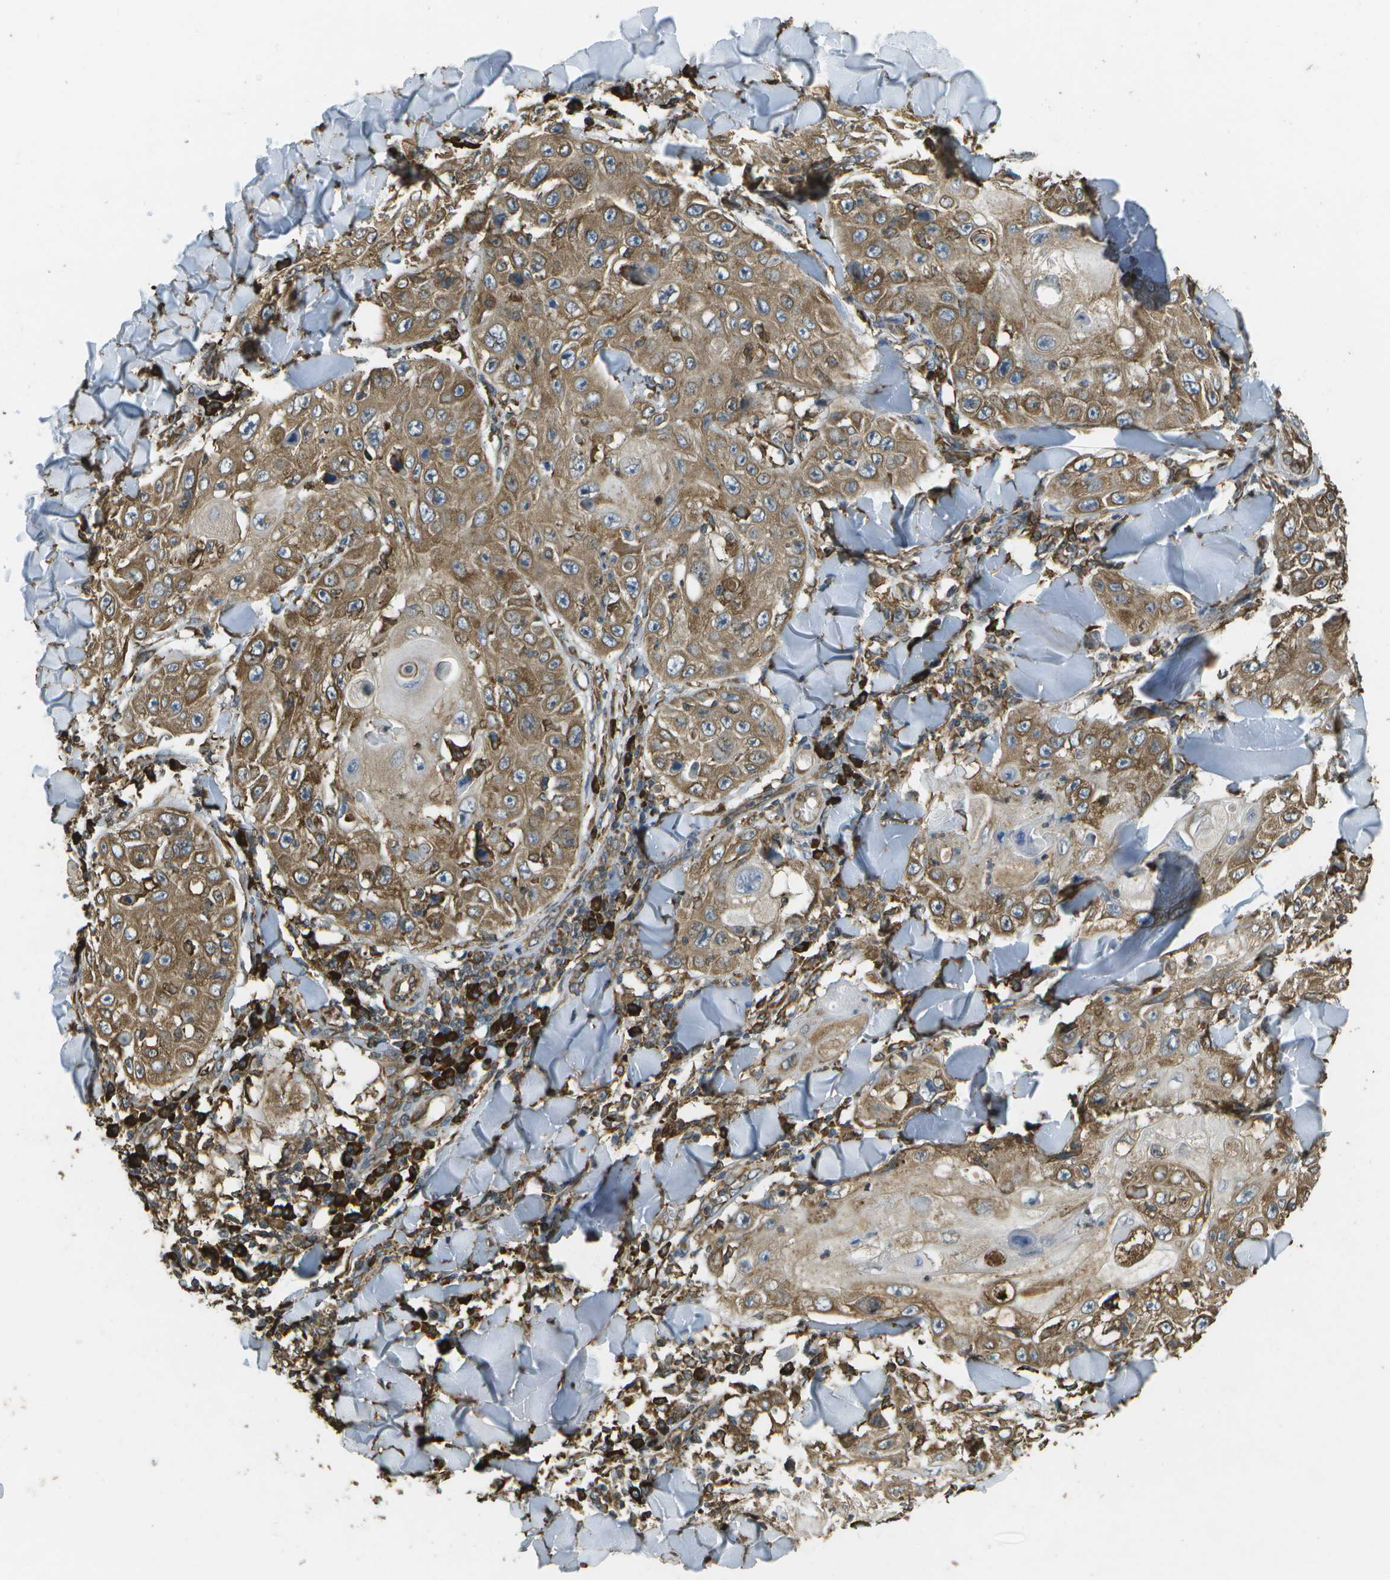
{"staining": {"intensity": "moderate", "quantity": ">75%", "location": "cytoplasmic/membranous"}, "tissue": "skin cancer", "cell_type": "Tumor cells", "image_type": "cancer", "snomed": [{"axis": "morphology", "description": "Squamous cell carcinoma, NOS"}, {"axis": "topography", "description": "Skin"}], "caption": "The immunohistochemical stain shows moderate cytoplasmic/membranous staining in tumor cells of squamous cell carcinoma (skin) tissue. The protein is stained brown, and the nuclei are stained in blue (DAB (3,3'-diaminobenzidine) IHC with brightfield microscopy, high magnification).", "gene": "PDIA4", "patient": {"sex": "male", "age": 86}}